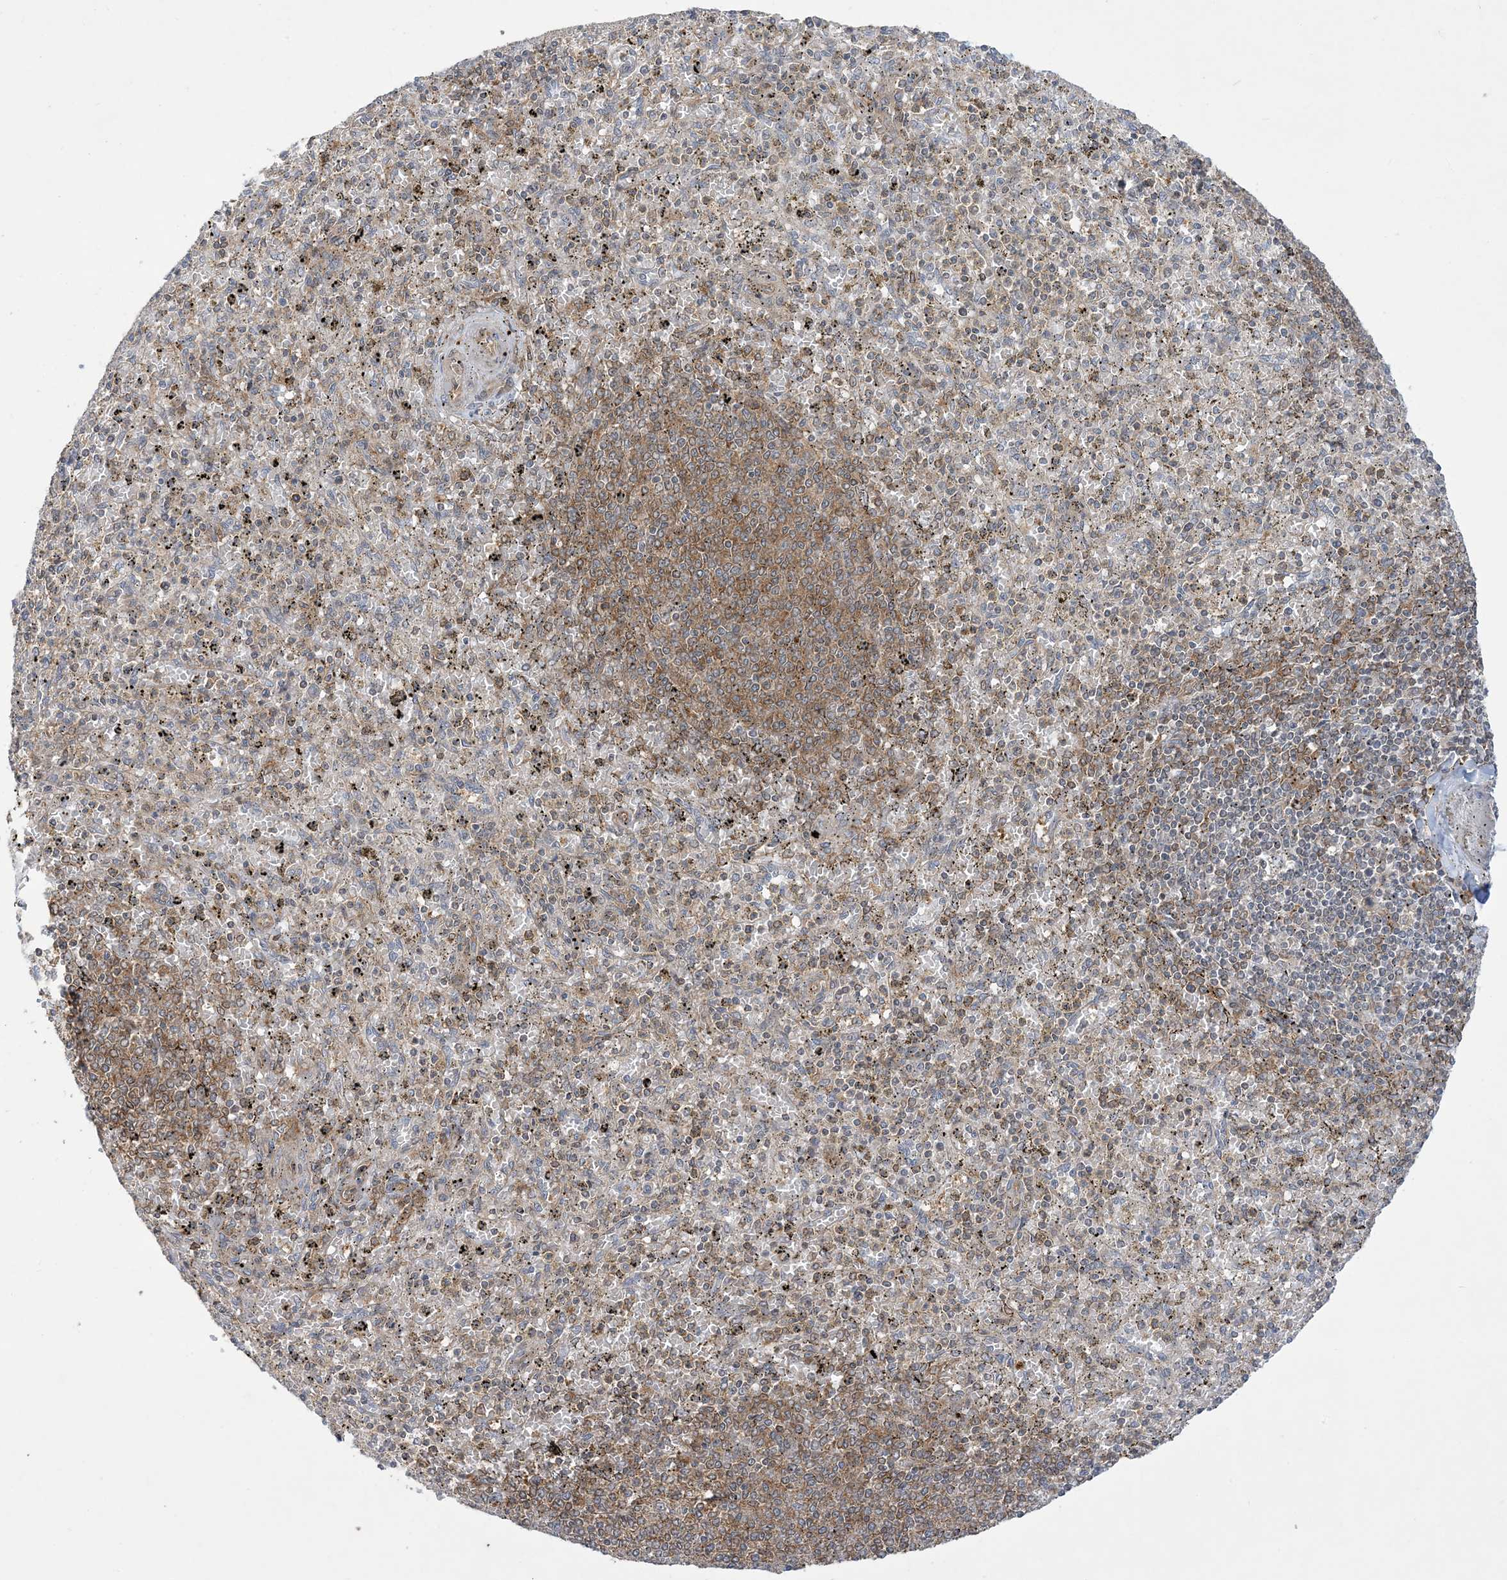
{"staining": {"intensity": "moderate", "quantity": "25%-75%", "location": "cytoplasmic/membranous"}, "tissue": "spleen", "cell_type": "Cells in red pulp", "image_type": "normal", "snomed": [{"axis": "morphology", "description": "Normal tissue, NOS"}, {"axis": "topography", "description": "Spleen"}], "caption": "This histopathology image shows IHC staining of benign spleen, with medium moderate cytoplasmic/membranous expression in about 25%-75% of cells in red pulp.", "gene": "SOGA3", "patient": {"sex": "male", "age": 72}}